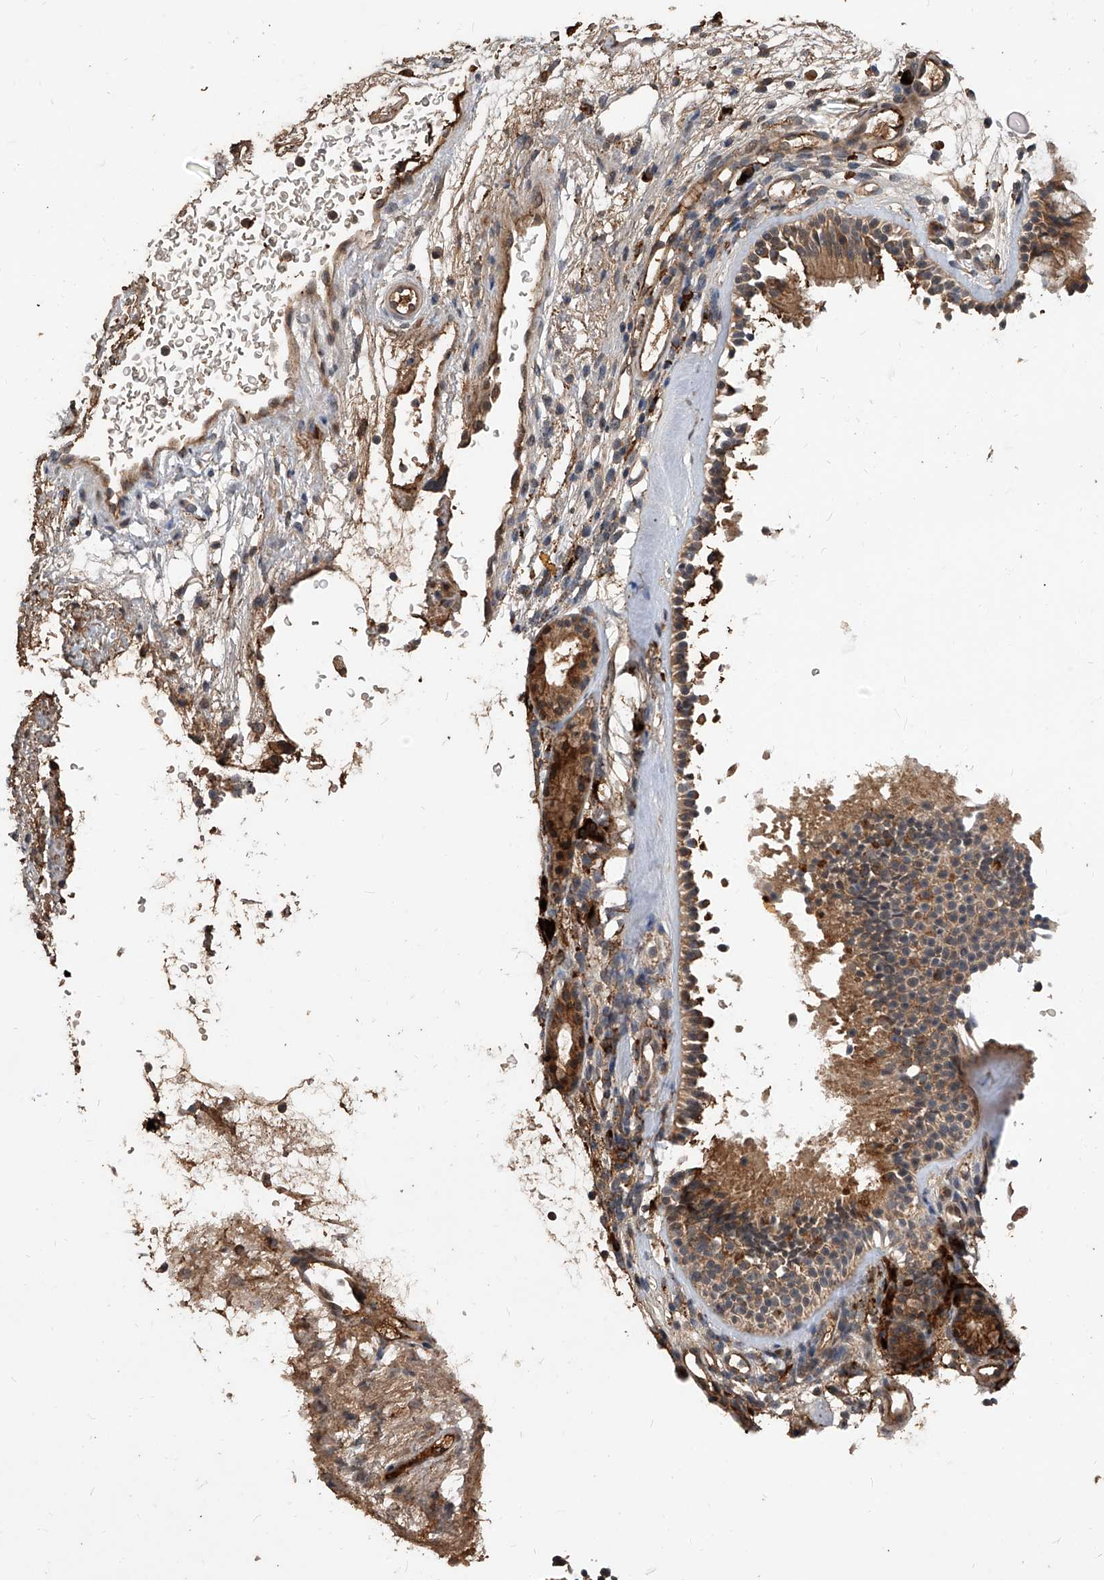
{"staining": {"intensity": "moderate", "quantity": ">75%", "location": "cytoplasmic/membranous"}, "tissue": "nasopharynx", "cell_type": "Respiratory epithelial cells", "image_type": "normal", "snomed": [{"axis": "morphology", "description": "Normal tissue, NOS"}, {"axis": "morphology", "description": "Inflammation, NOS"}, {"axis": "morphology", "description": "Malignant melanoma, Metastatic site"}, {"axis": "topography", "description": "Nasopharynx"}], "caption": "Normal nasopharynx was stained to show a protein in brown. There is medium levels of moderate cytoplasmic/membranous positivity in approximately >75% of respiratory epithelial cells. The staining was performed using DAB (3,3'-diaminobenzidine), with brown indicating positive protein expression. Nuclei are stained blue with hematoxylin.", "gene": "CFAP410", "patient": {"sex": "male", "age": 70}}